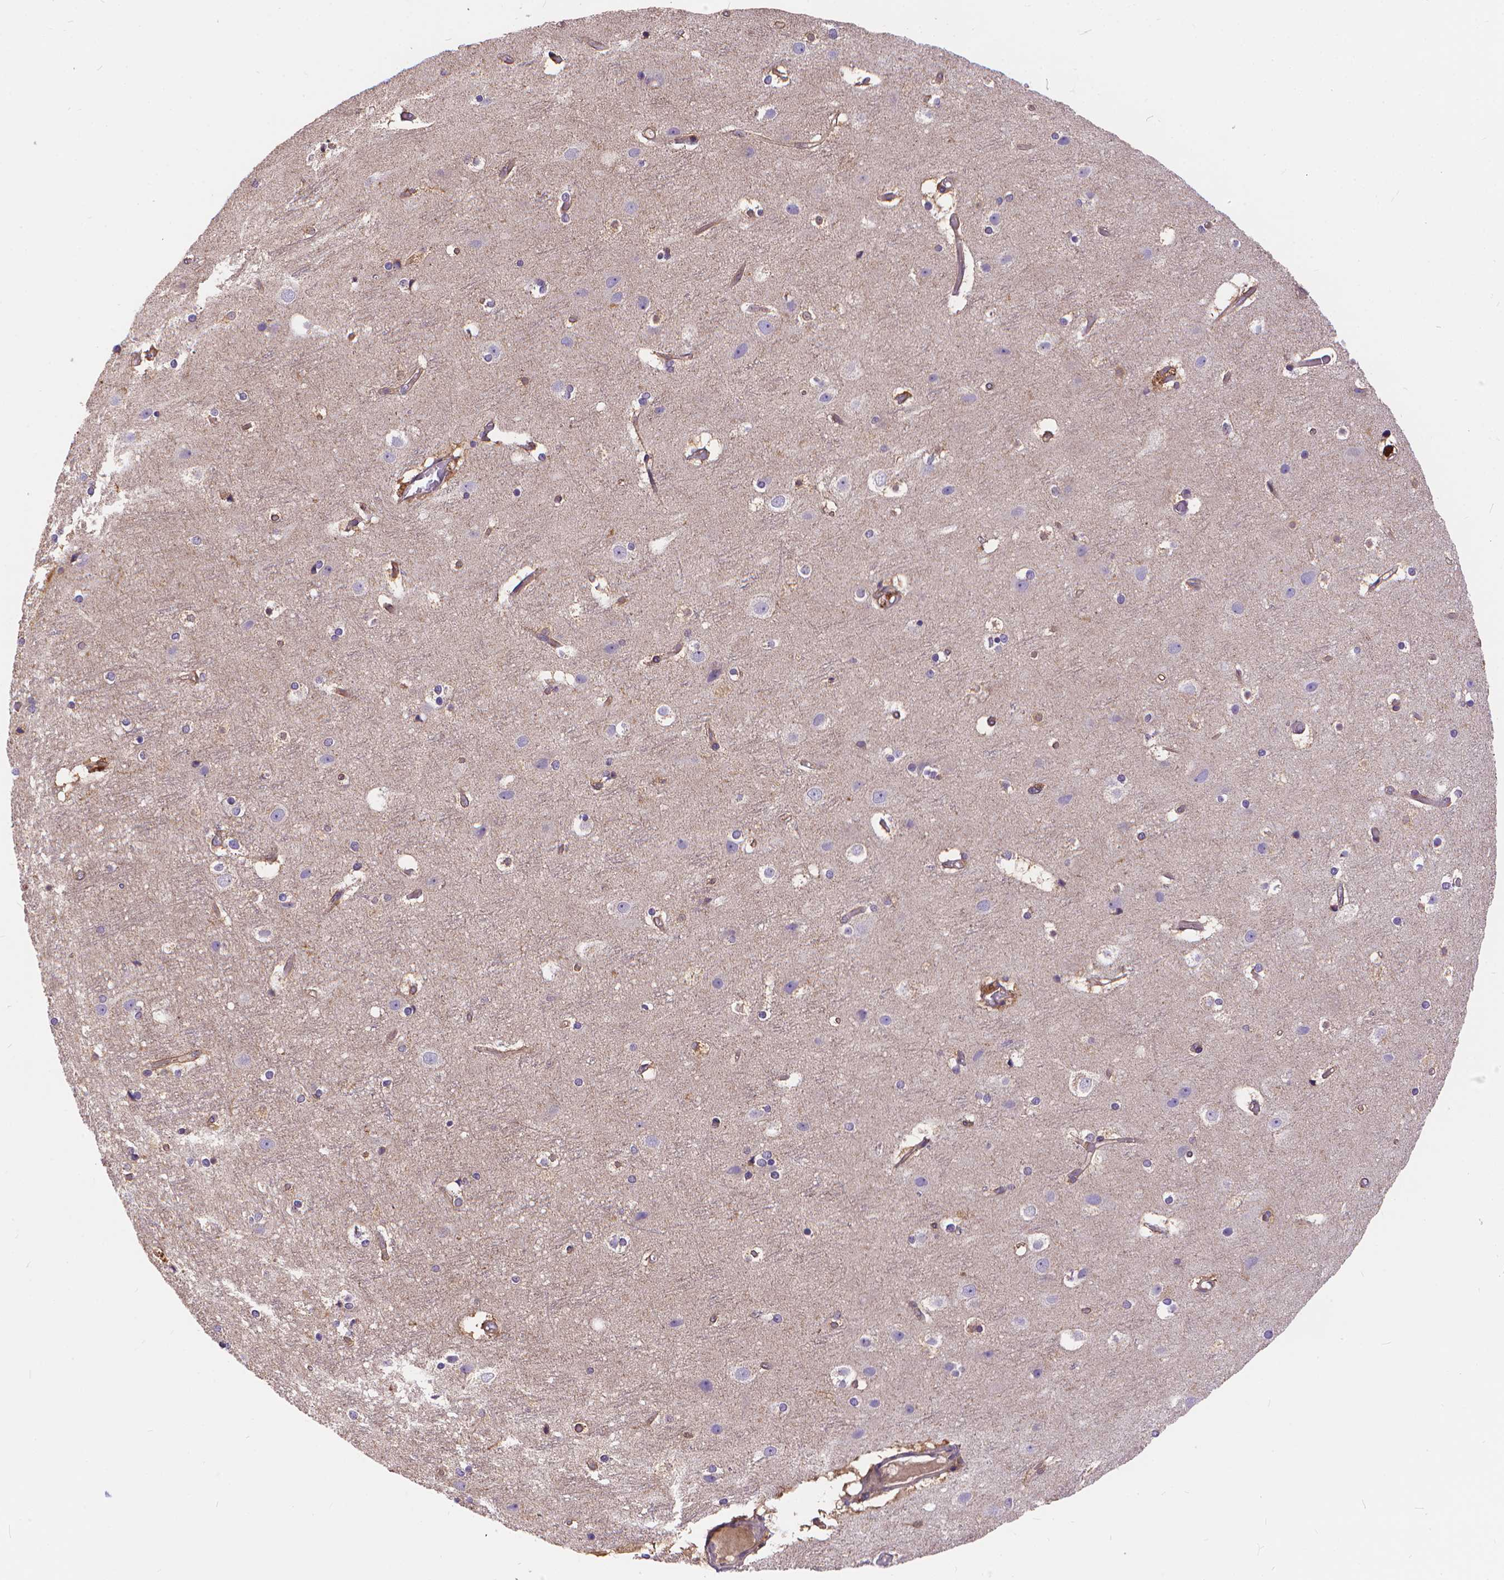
{"staining": {"intensity": "negative", "quantity": "none", "location": "none"}, "tissue": "cerebral cortex", "cell_type": "Endothelial cells", "image_type": "normal", "snomed": [{"axis": "morphology", "description": "Normal tissue, NOS"}, {"axis": "topography", "description": "Cerebral cortex"}], "caption": "Endothelial cells show no significant positivity in normal cerebral cortex. (Brightfield microscopy of DAB (3,3'-diaminobenzidine) immunohistochemistry at high magnification).", "gene": "ARAP1", "patient": {"sex": "female", "age": 52}}